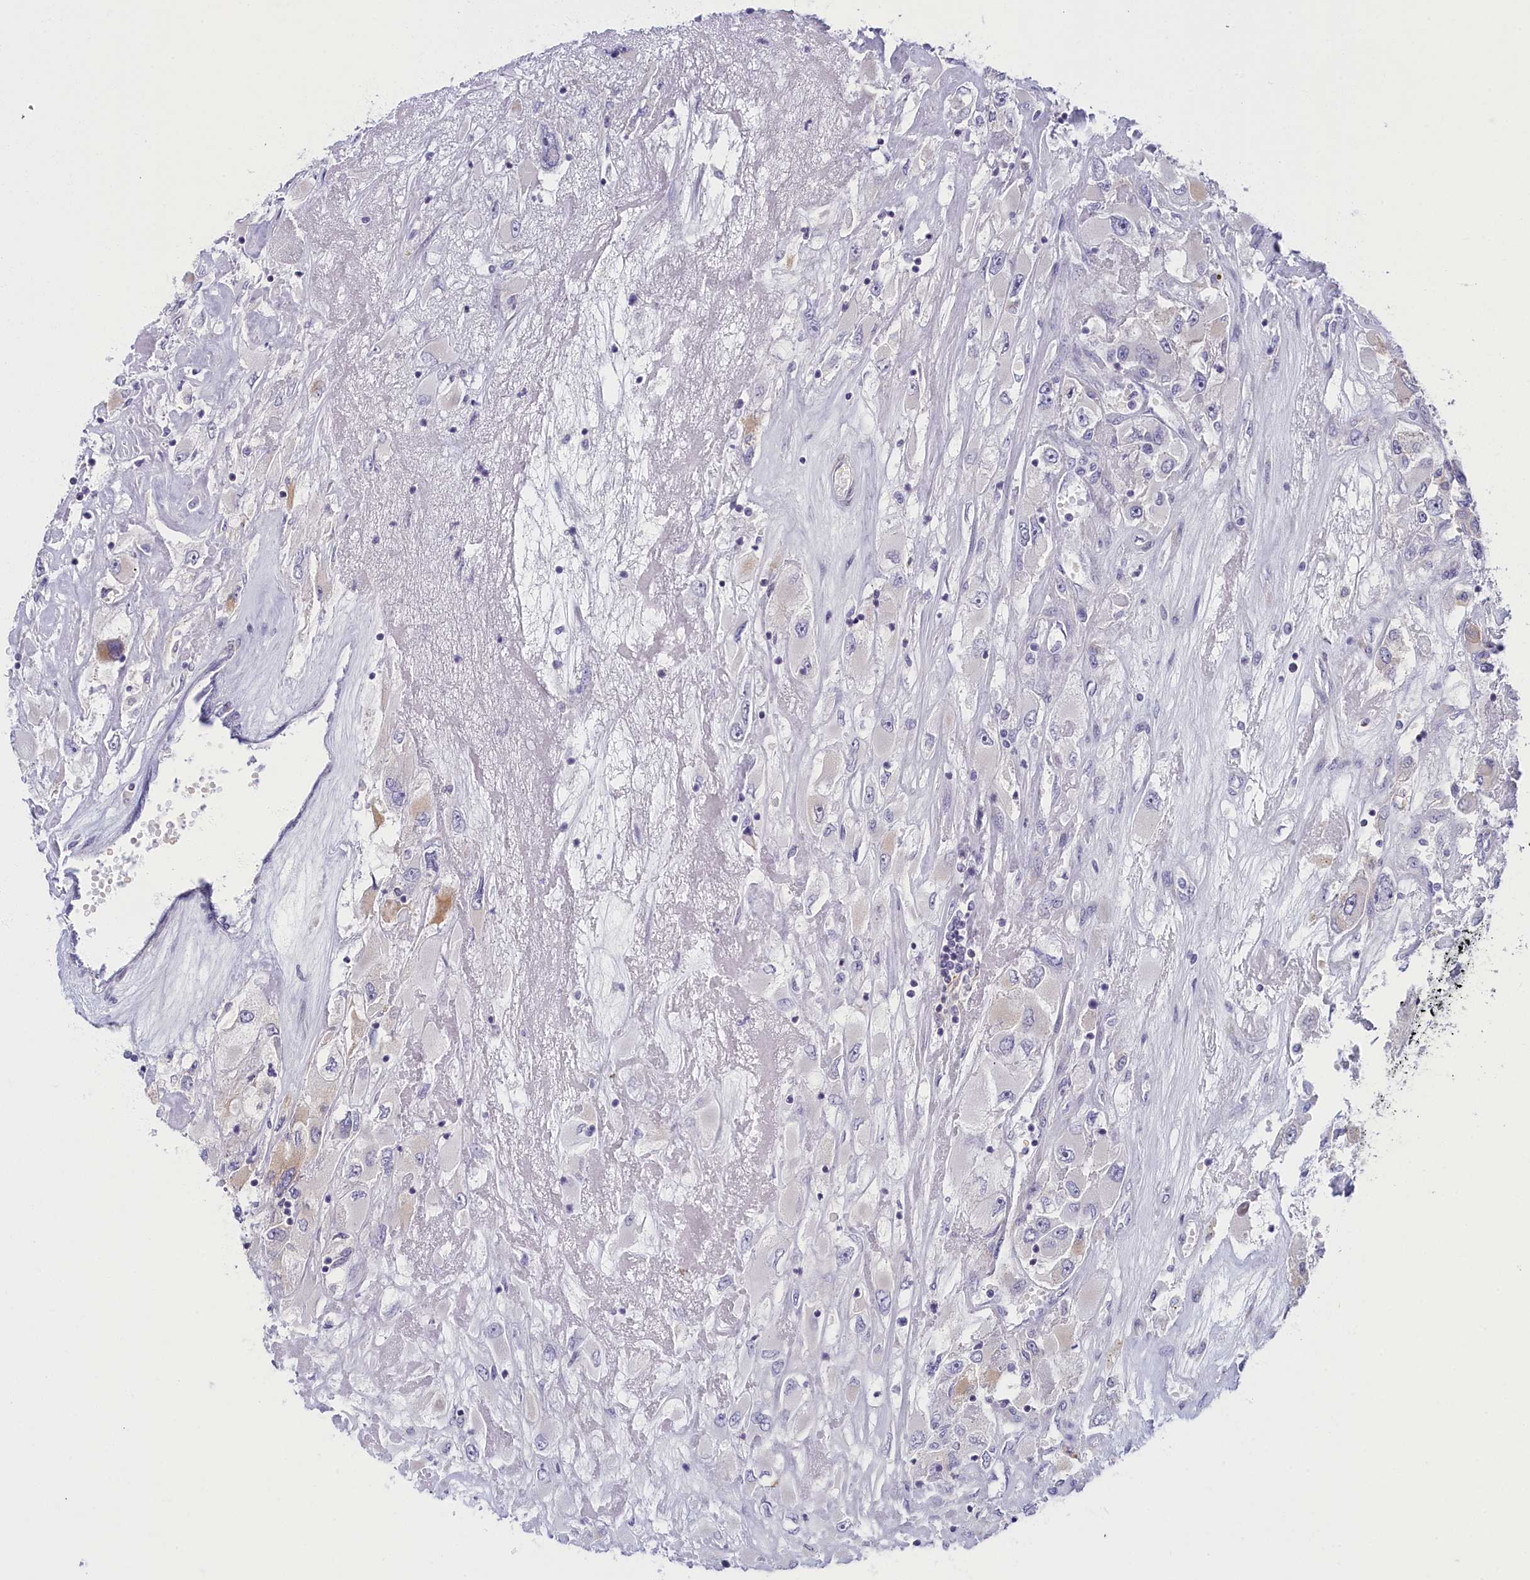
{"staining": {"intensity": "negative", "quantity": "none", "location": "none"}, "tissue": "renal cancer", "cell_type": "Tumor cells", "image_type": "cancer", "snomed": [{"axis": "morphology", "description": "Adenocarcinoma, NOS"}, {"axis": "topography", "description": "Kidney"}], "caption": "This is an immunohistochemistry (IHC) image of renal adenocarcinoma. There is no expression in tumor cells.", "gene": "NOL10", "patient": {"sex": "female", "age": 52}}